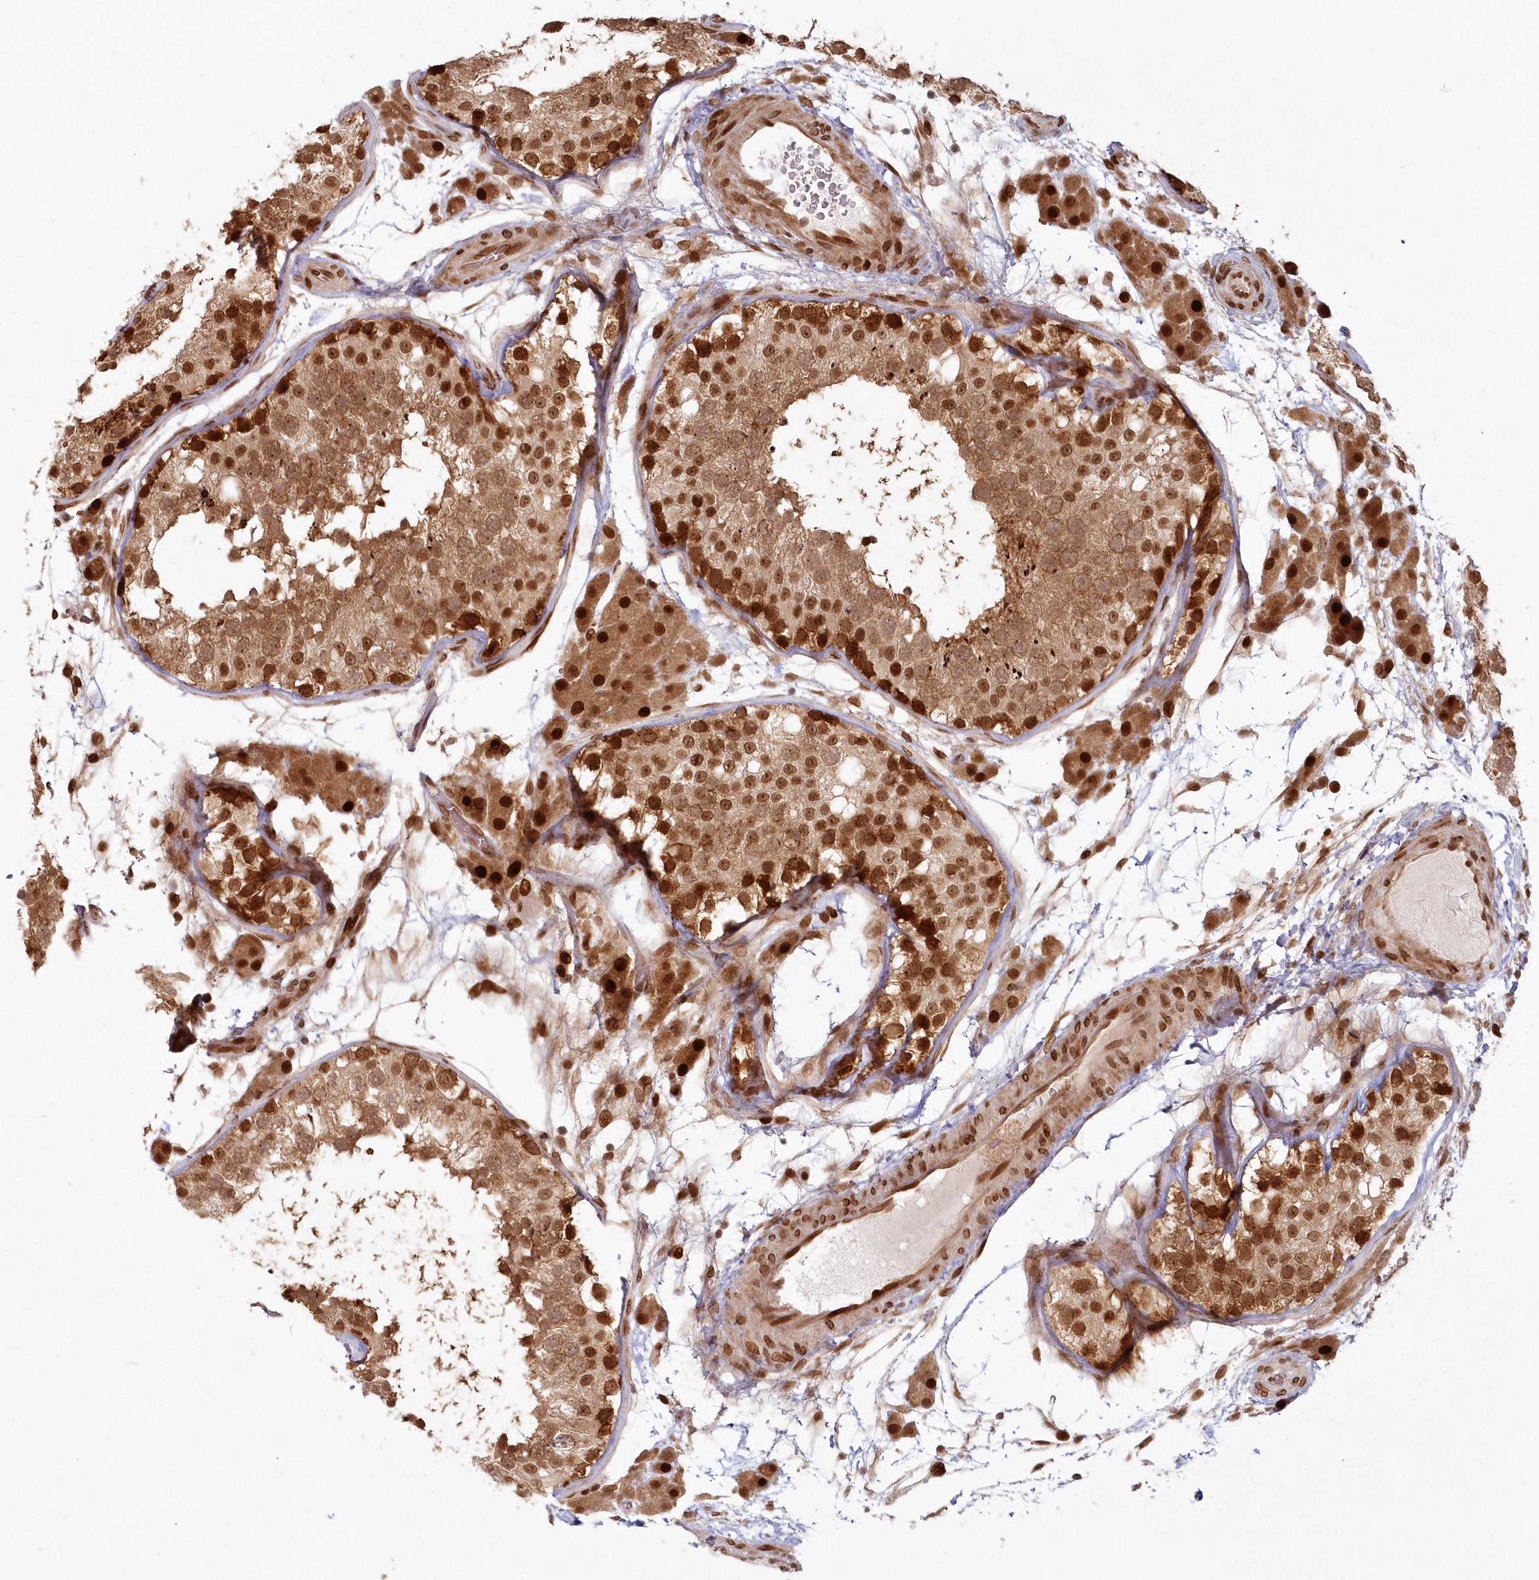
{"staining": {"intensity": "strong", "quantity": ">75%", "location": "cytoplasmic/membranous,nuclear"}, "tissue": "testis", "cell_type": "Cells in seminiferous ducts", "image_type": "normal", "snomed": [{"axis": "morphology", "description": "Normal tissue, NOS"}, {"axis": "topography", "description": "Testis"}], "caption": "Testis stained with DAB (3,3'-diaminobenzidine) immunohistochemistry shows high levels of strong cytoplasmic/membranous,nuclear expression in approximately >75% of cells in seminiferous ducts.", "gene": "TOGARAM2", "patient": {"sex": "male", "age": 26}}